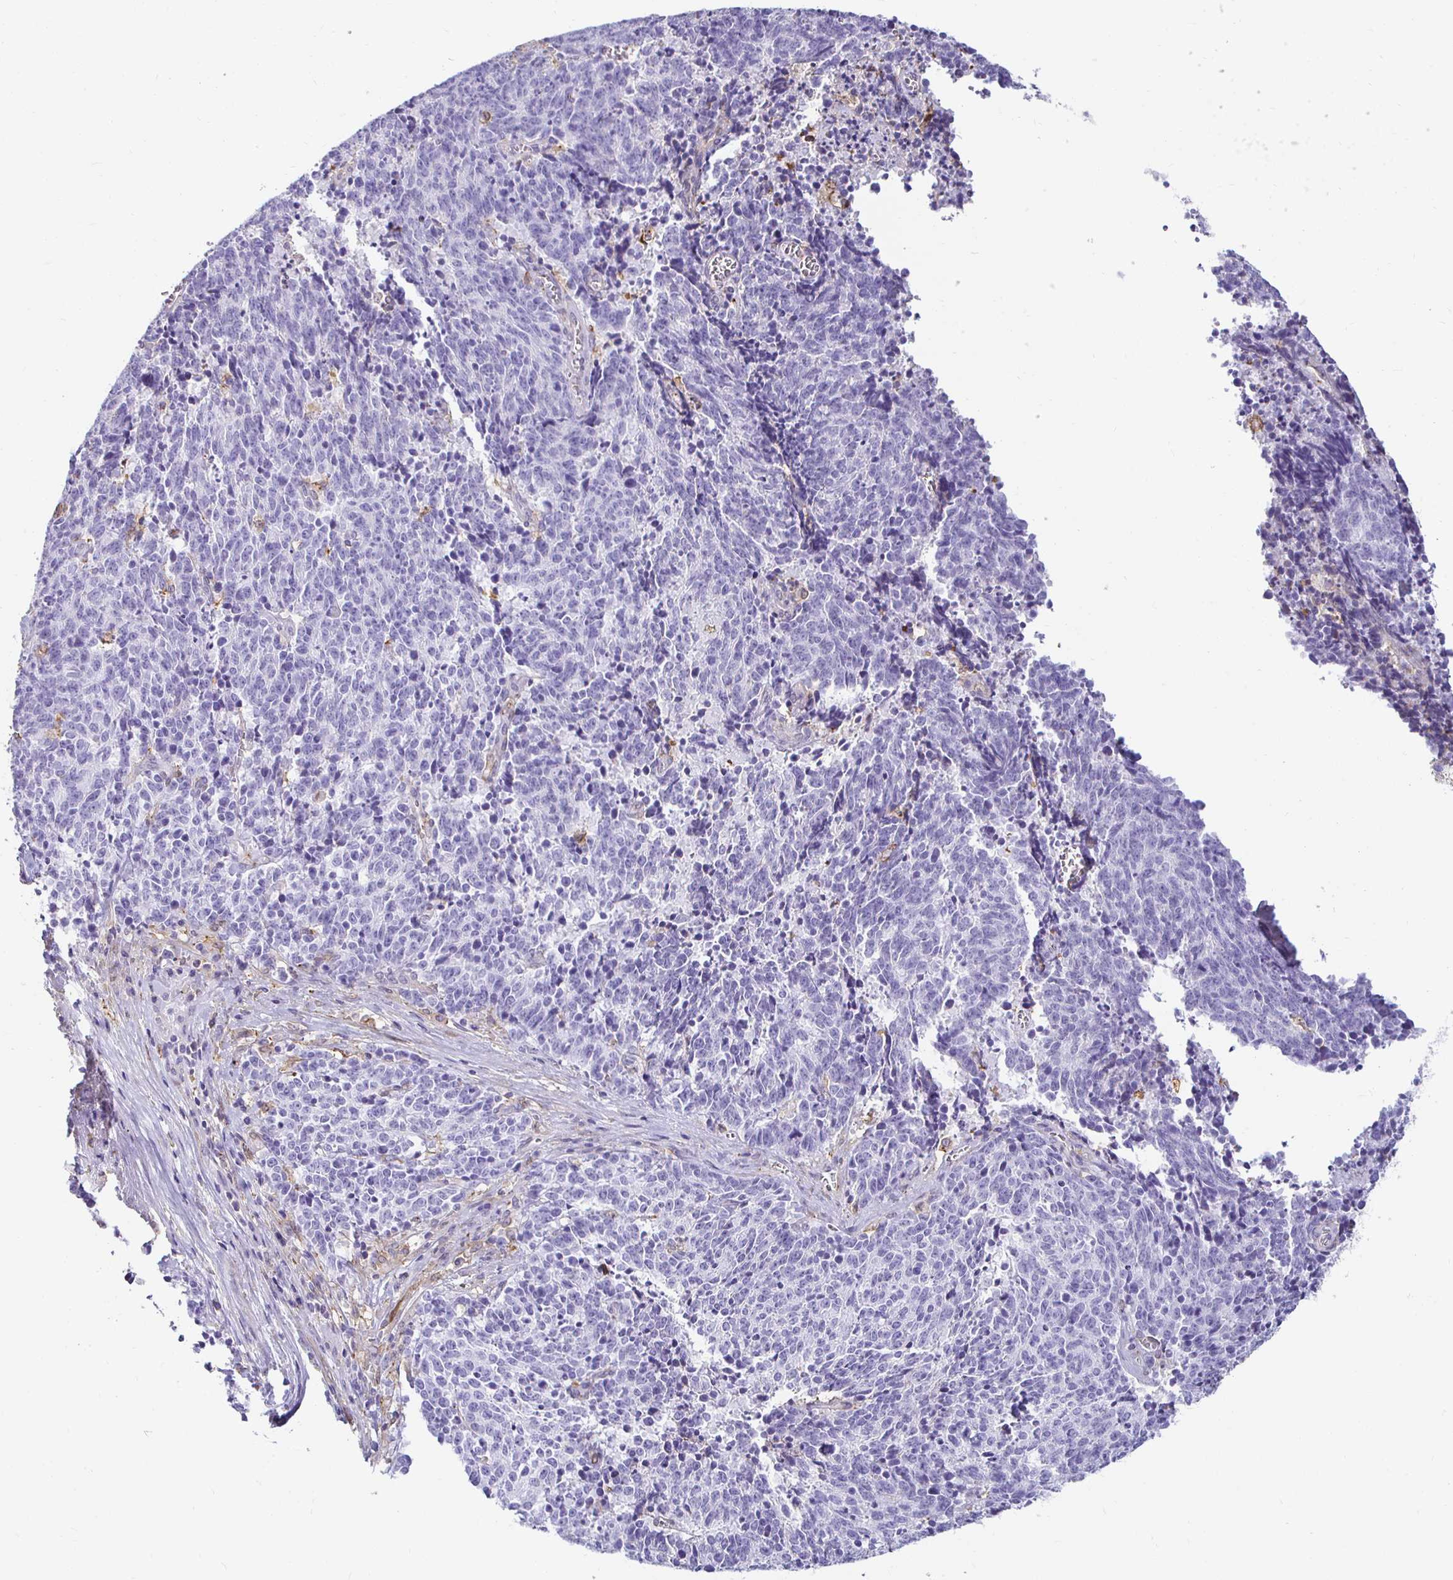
{"staining": {"intensity": "negative", "quantity": "none", "location": "none"}, "tissue": "cervical cancer", "cell_type": "Tumor cells", "image_type": "cancer", "snomed": [{"axis": "morphology", "description": "Squamous cell carcinoma, NOS"}, {"axis": "topography", "description": "Cervix"}], "caption": "Micrograph shows no significant protein expression in tumor cells of cervical squamous cell carcinoma.", "gene": "TAS1R3", "patient": {"sex": "female", "age": 29}}